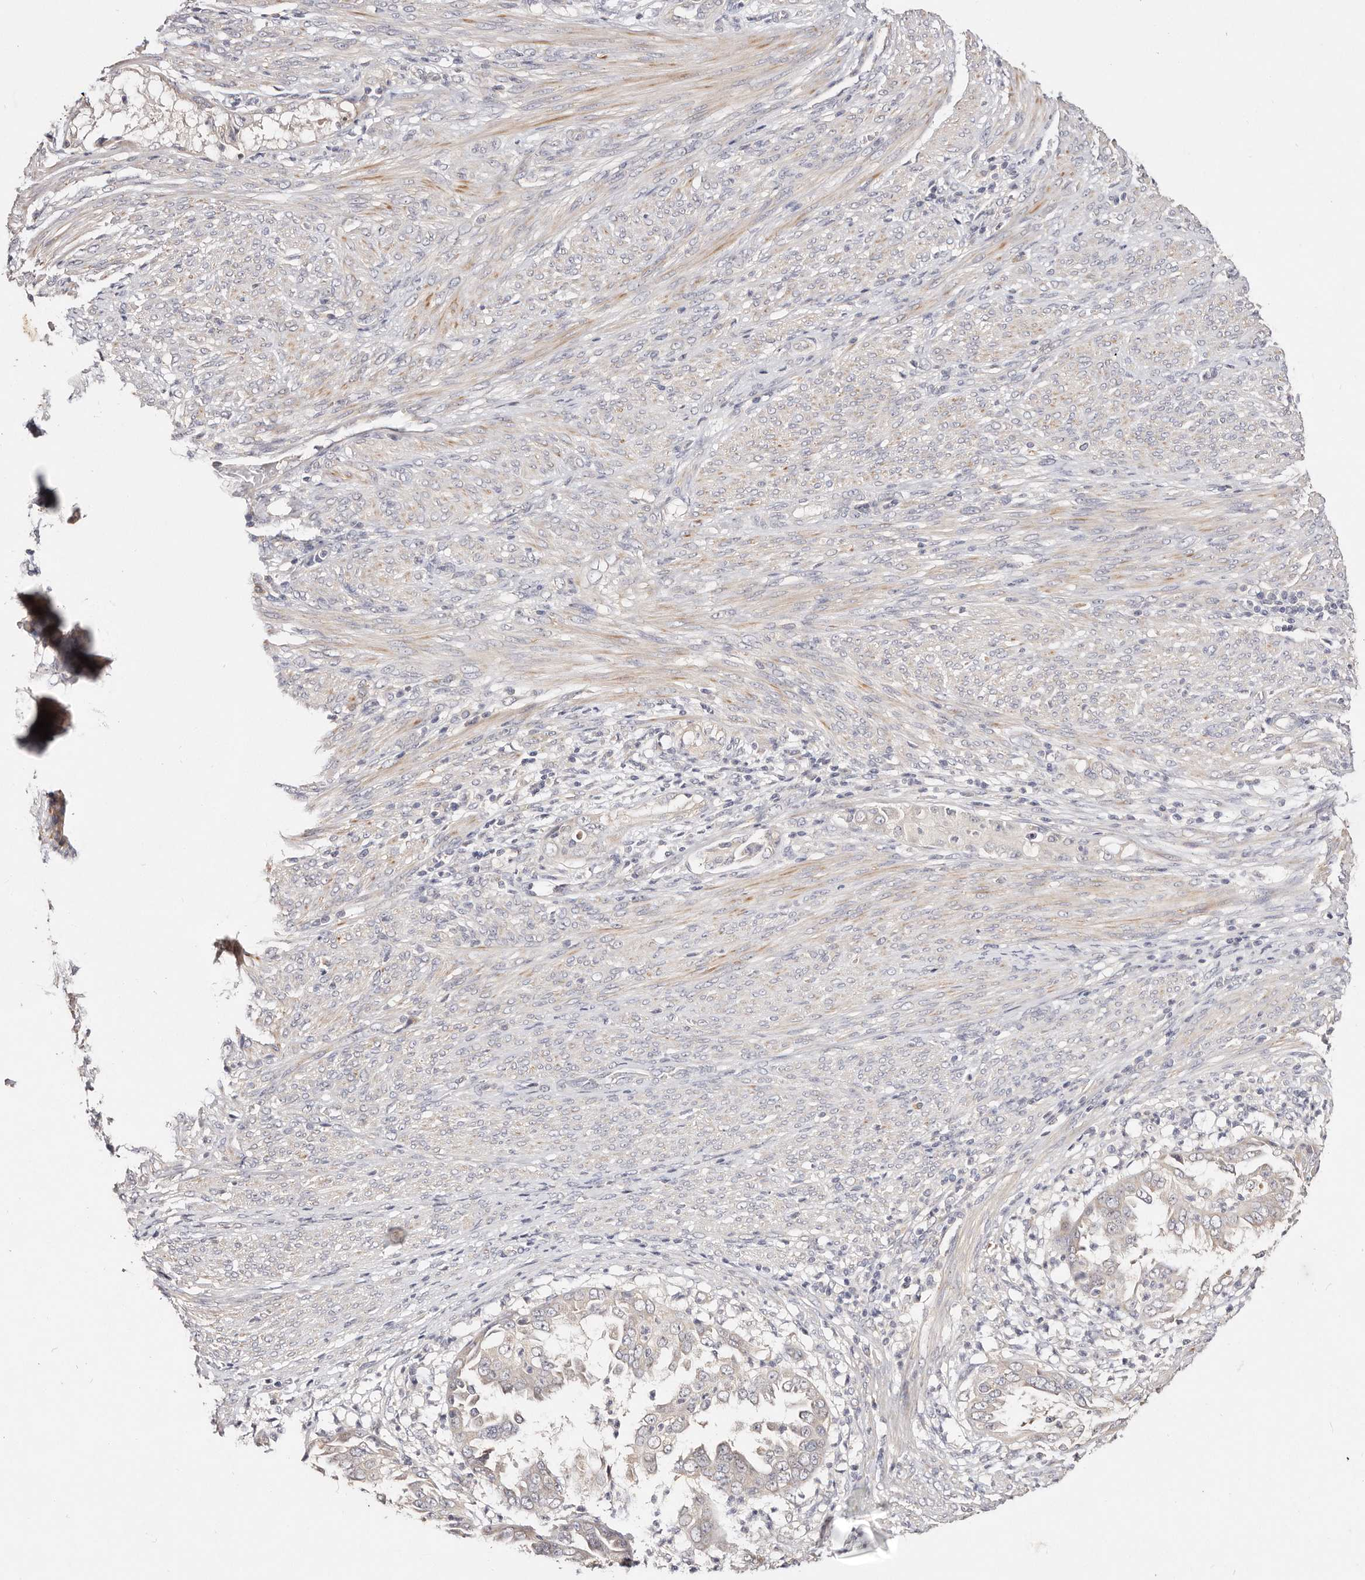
{"staining": {"intensity": "negative", "quantity": "none", "location": "none"}, "tissue": "endometrial cancer", "cell_type": "Tumor cells", "image_type": "cancer", "snomed": [{"axis": "morphology", "description": "Adenocarcinoma, NOS"}, {"axis": "topography", "description": "Endometrium"}], "caption": "Tumor cells are negative for brown protein staining in endometrial adenocarcinoma.", "gene": "VIPAS39", "patient": {"sex": "female", "age": 85}}